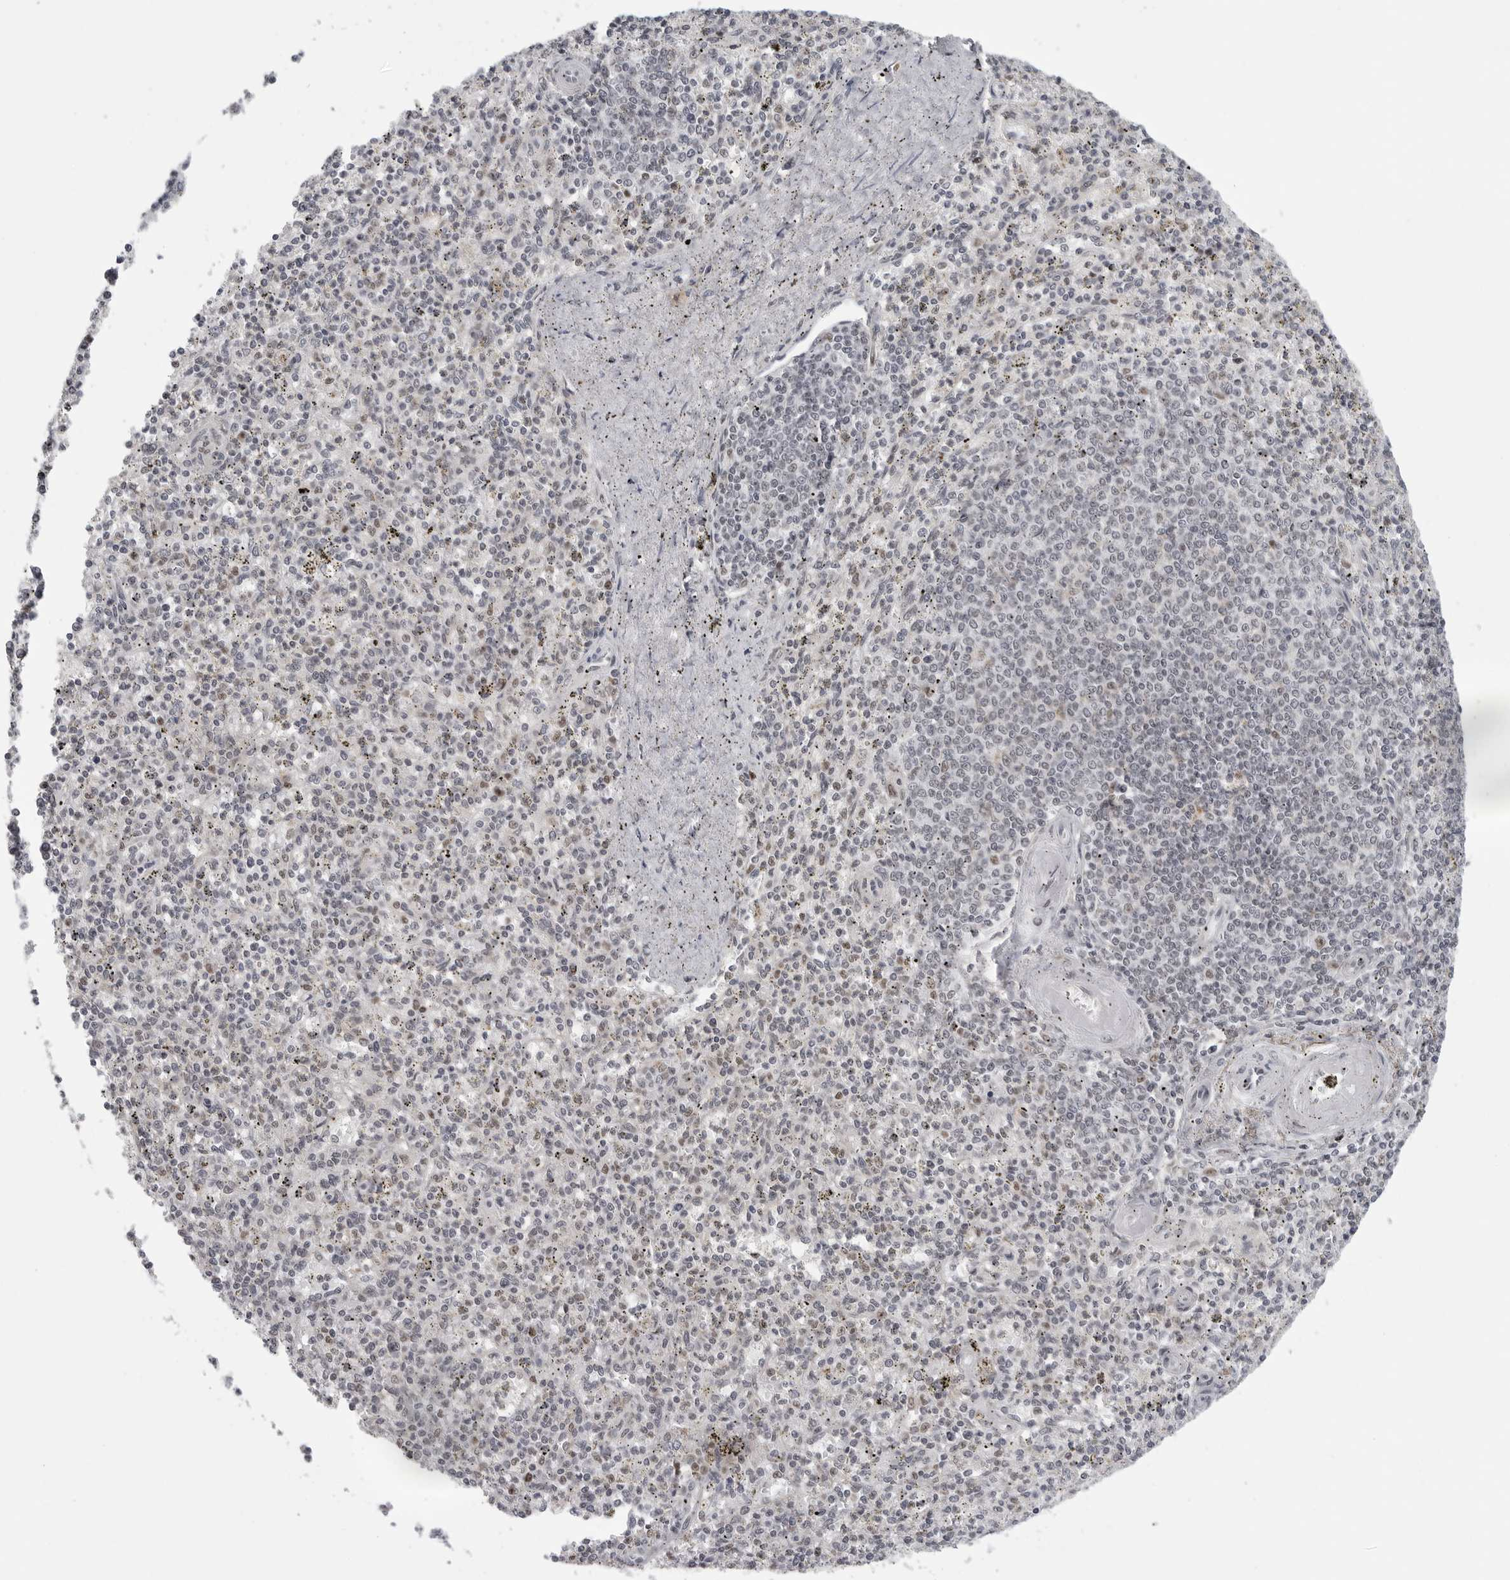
{"staining": {"intensity": "negative", "quantity": "none", "location": "none"}, "tissue": "spleen", "cell_type": "Cells in red pulp", "image_type": "normal", "snomed": [{"axis": "morphology", "description": "Normal tissue, NOS"}, {"axis": "topography", "description": "Spleen"}], "caption": "DAB (3,3'-diaminobenzidine) immunohistochemical staining of benign human spleen demonstrates no significant staining in cells in red pulp. (DAB IHC visualized using brightfield microscopy, high magnification).", "gene": "PRDM10", "patient": {"sex": "male", "age": 72}}